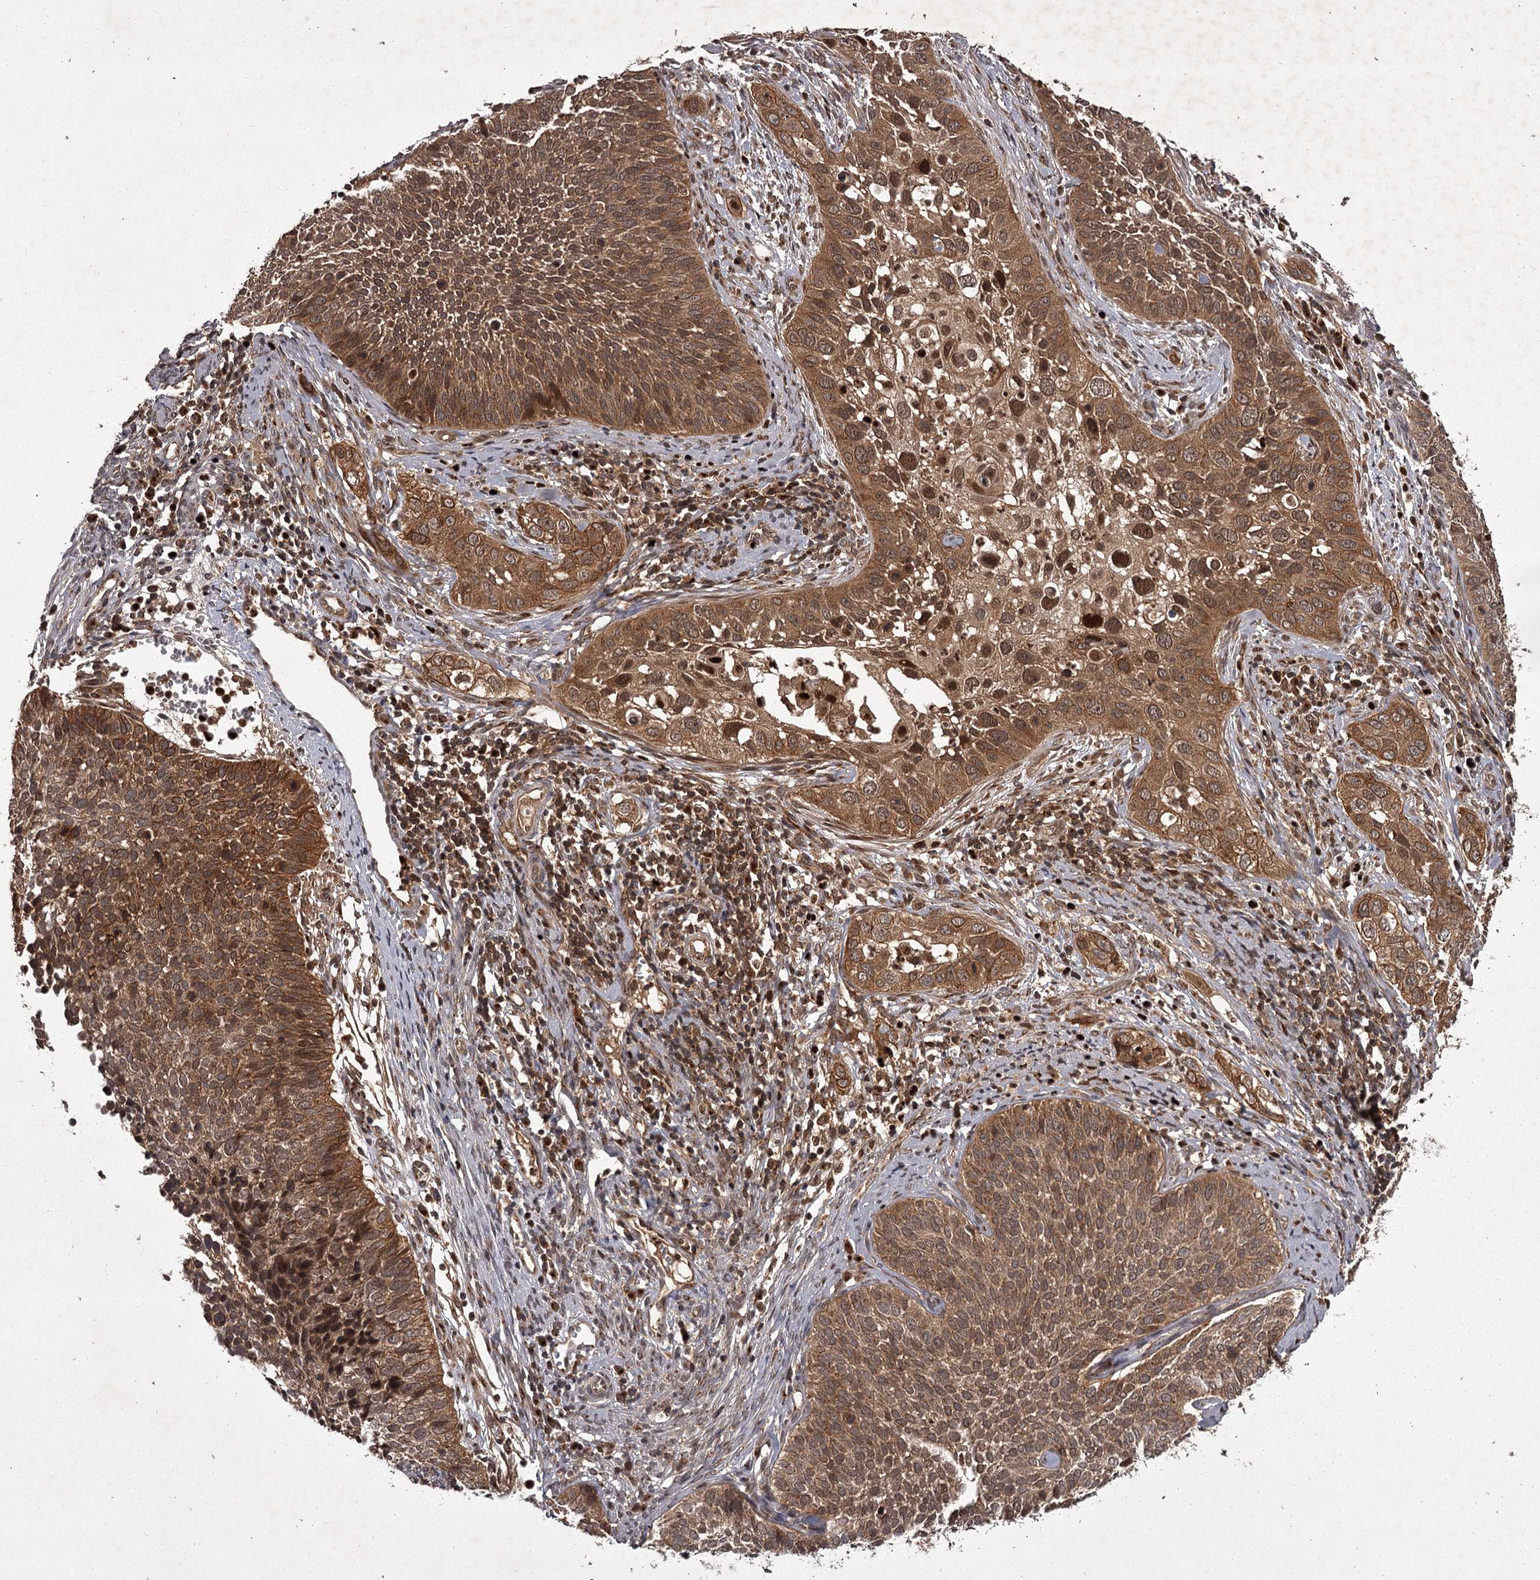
{"staining": {"intensity": "moderate", "quantity": ">75%", "location": "cytoplasmic/membranous,nuclear"}, "tissue": "cervical cancer", "cell_type": "Tumor cells", "image_type": "cancer", "snomed": [{"axis": "morphology", "description": "Squamous cell carcinoma, NOS"}, {"axis": "topography", "description": "Cervix"}], "caption": "Immunohistochemistry (IHC) photomicrograph of human cervical squamous cell carcinoma stained for a protein (brown), which displays medium levels of moderate cytoplasmic/membranous and nuclear expression in about >75% of tumor cells.", "gene": "TBC1D23", "patient": {"sex": "female", "age": 34}}